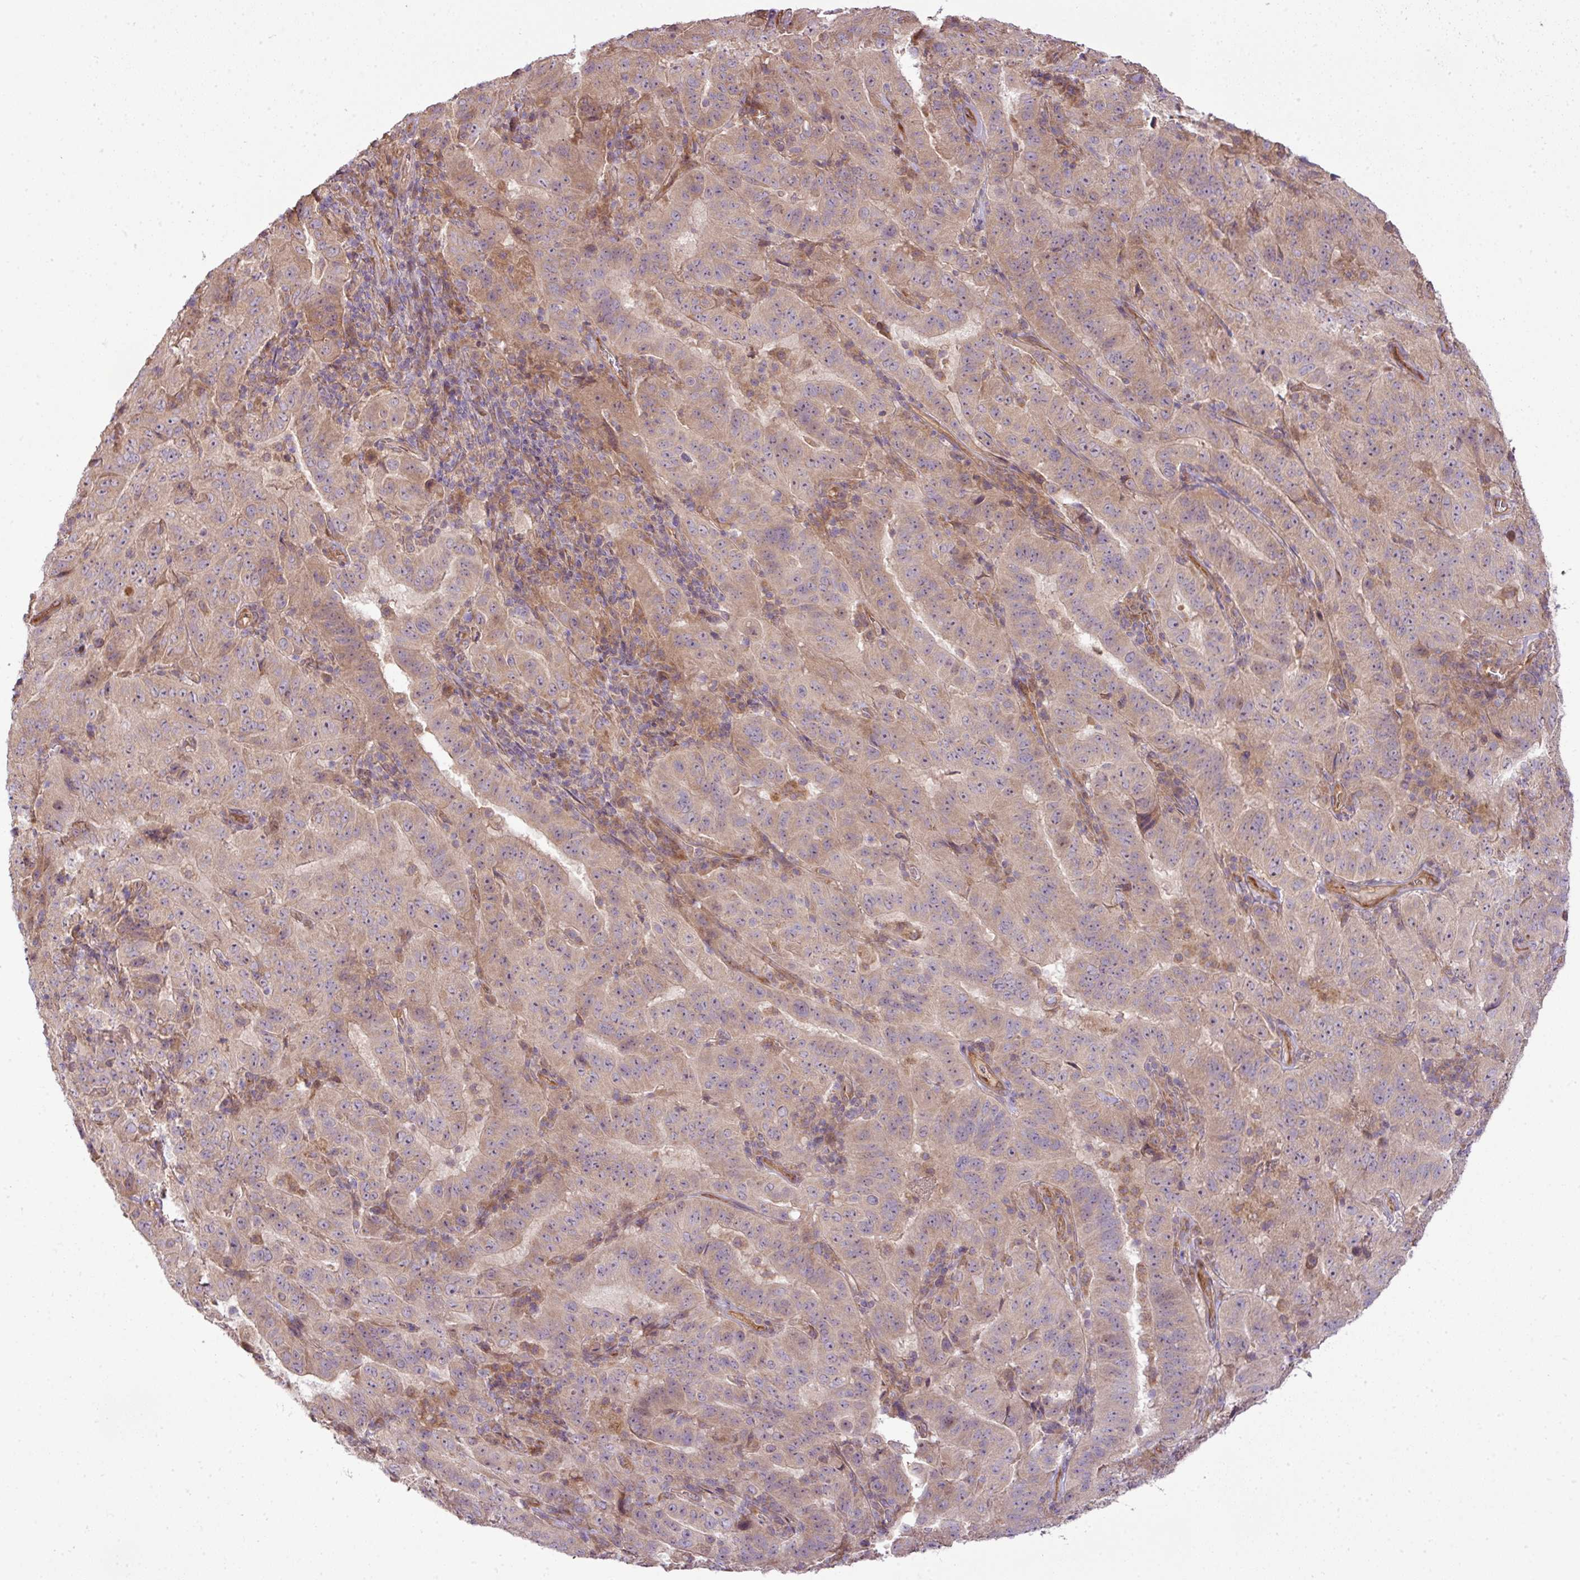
{"staining": {"intensity": "moderate", "quantity": ">75%", "location": "cytoplasmic/membranous"}, "tissue": "pancreatic cancer", "cell_type": "Tumor cells", "image_type": "cancer", "snomed": [{"axis": "morphology", "description": "Adenocarcinoma, NOS"}, {"axis": "topography", "description": "Pancreas"}], "caption": "This histopathology image reveals pancreatic adenocarcinoma stained with IHC to label a protein in brown. The cytoplasmic/membranous of tumor cells show moderate positivity for the protein. Nuclei are counter-stained blue.", "gene": "COX18", "patient": {"sex": "male", "age": 63}}